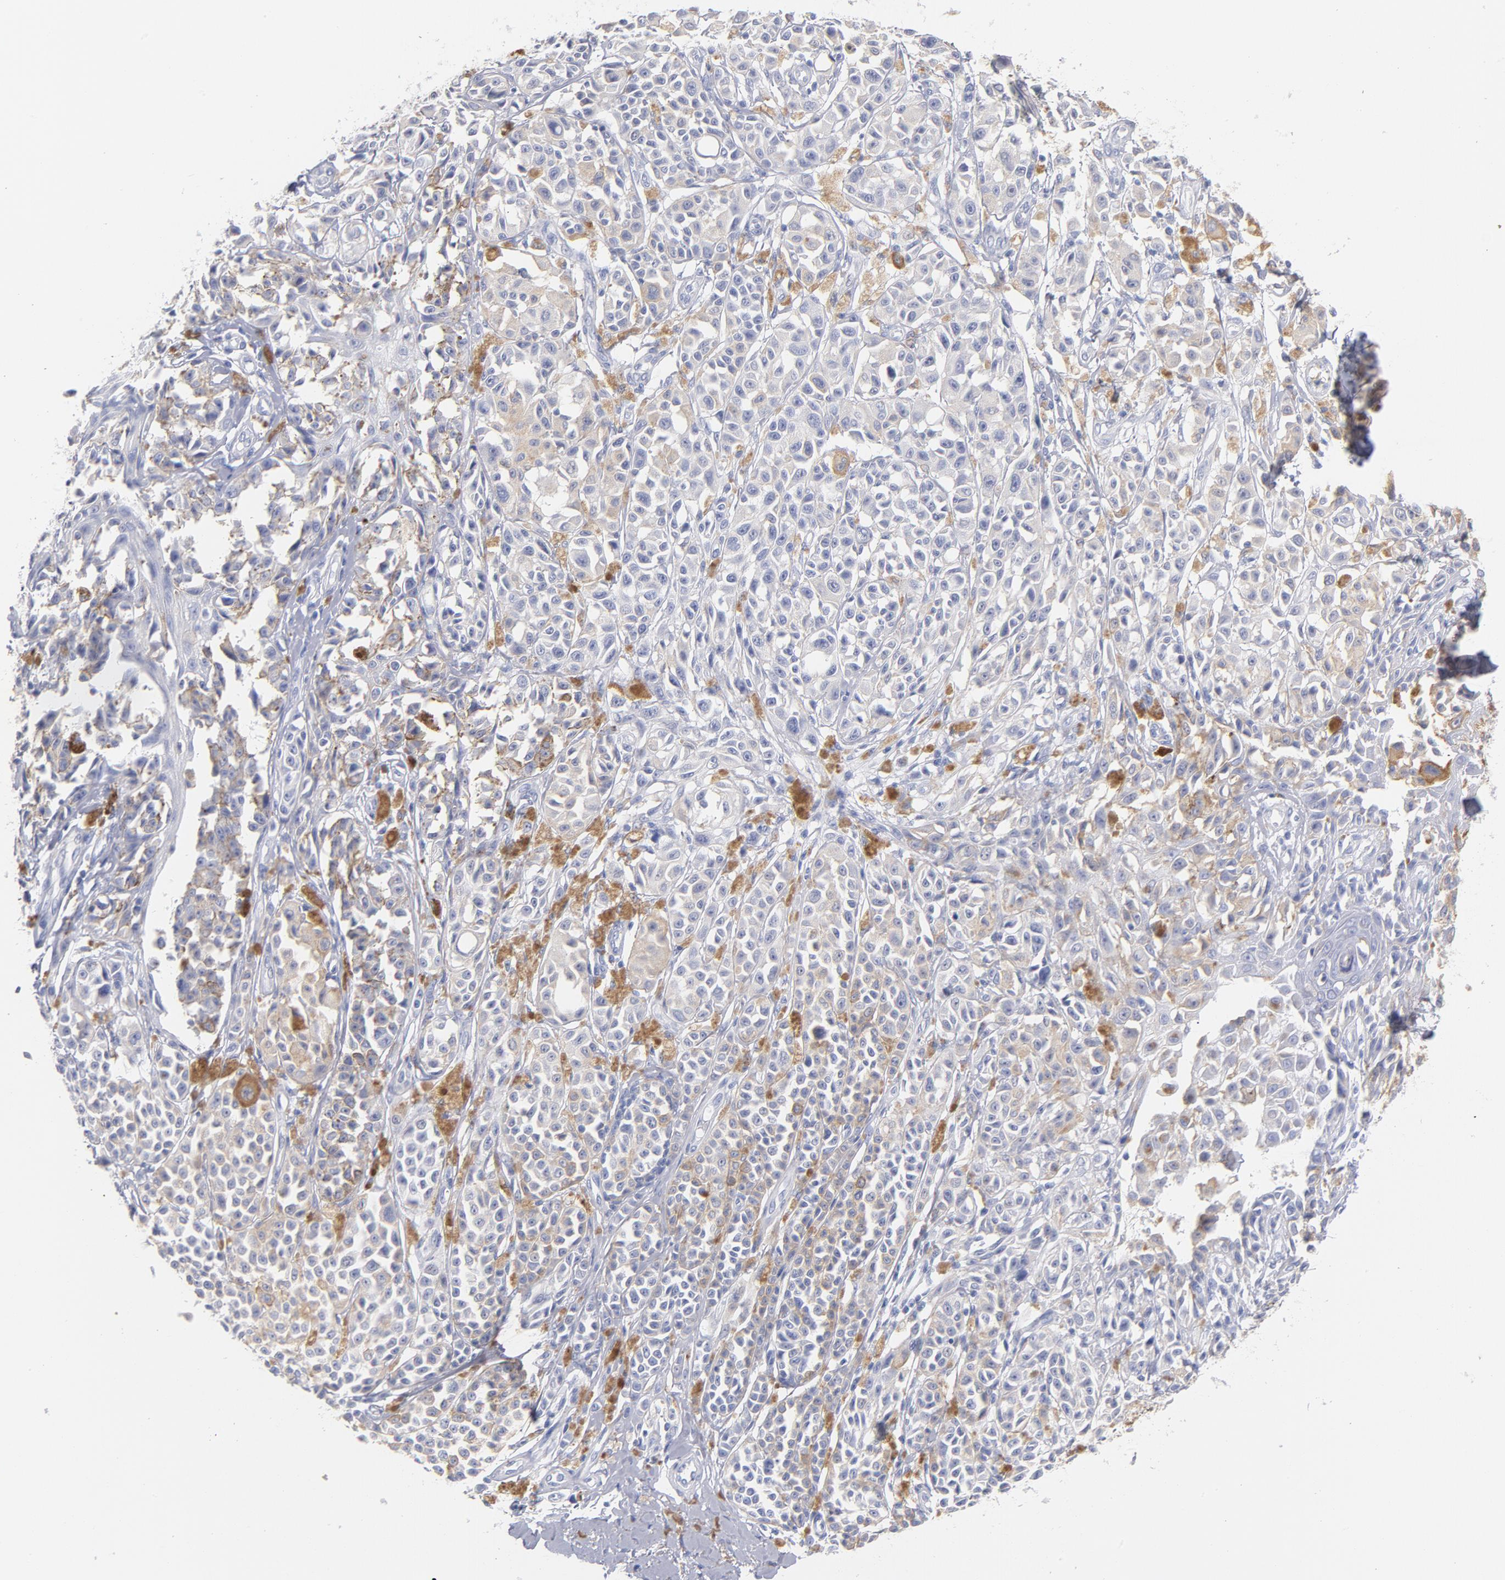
{"staining": {"intensity": "weak", "quantity": "25%-75%", "location": "cytoplasmic/membranous"}, "tissue": "melanoma", "cell_type": "Tumor cells", "image_type": "cancer", "snomed": [{"axis": "morphology", "description": "Malignant melanoma, NOS"}, {"axis": "topography", "description": "Skin"}], "caption": "Immunohistochemical staining of human melanoma reveals low levels of weak cytoplasmic/membranous expression in about 25%-75% of tumor cells.", "gene": "SCGN", "patient": {"sex": "female", "age": 38}}